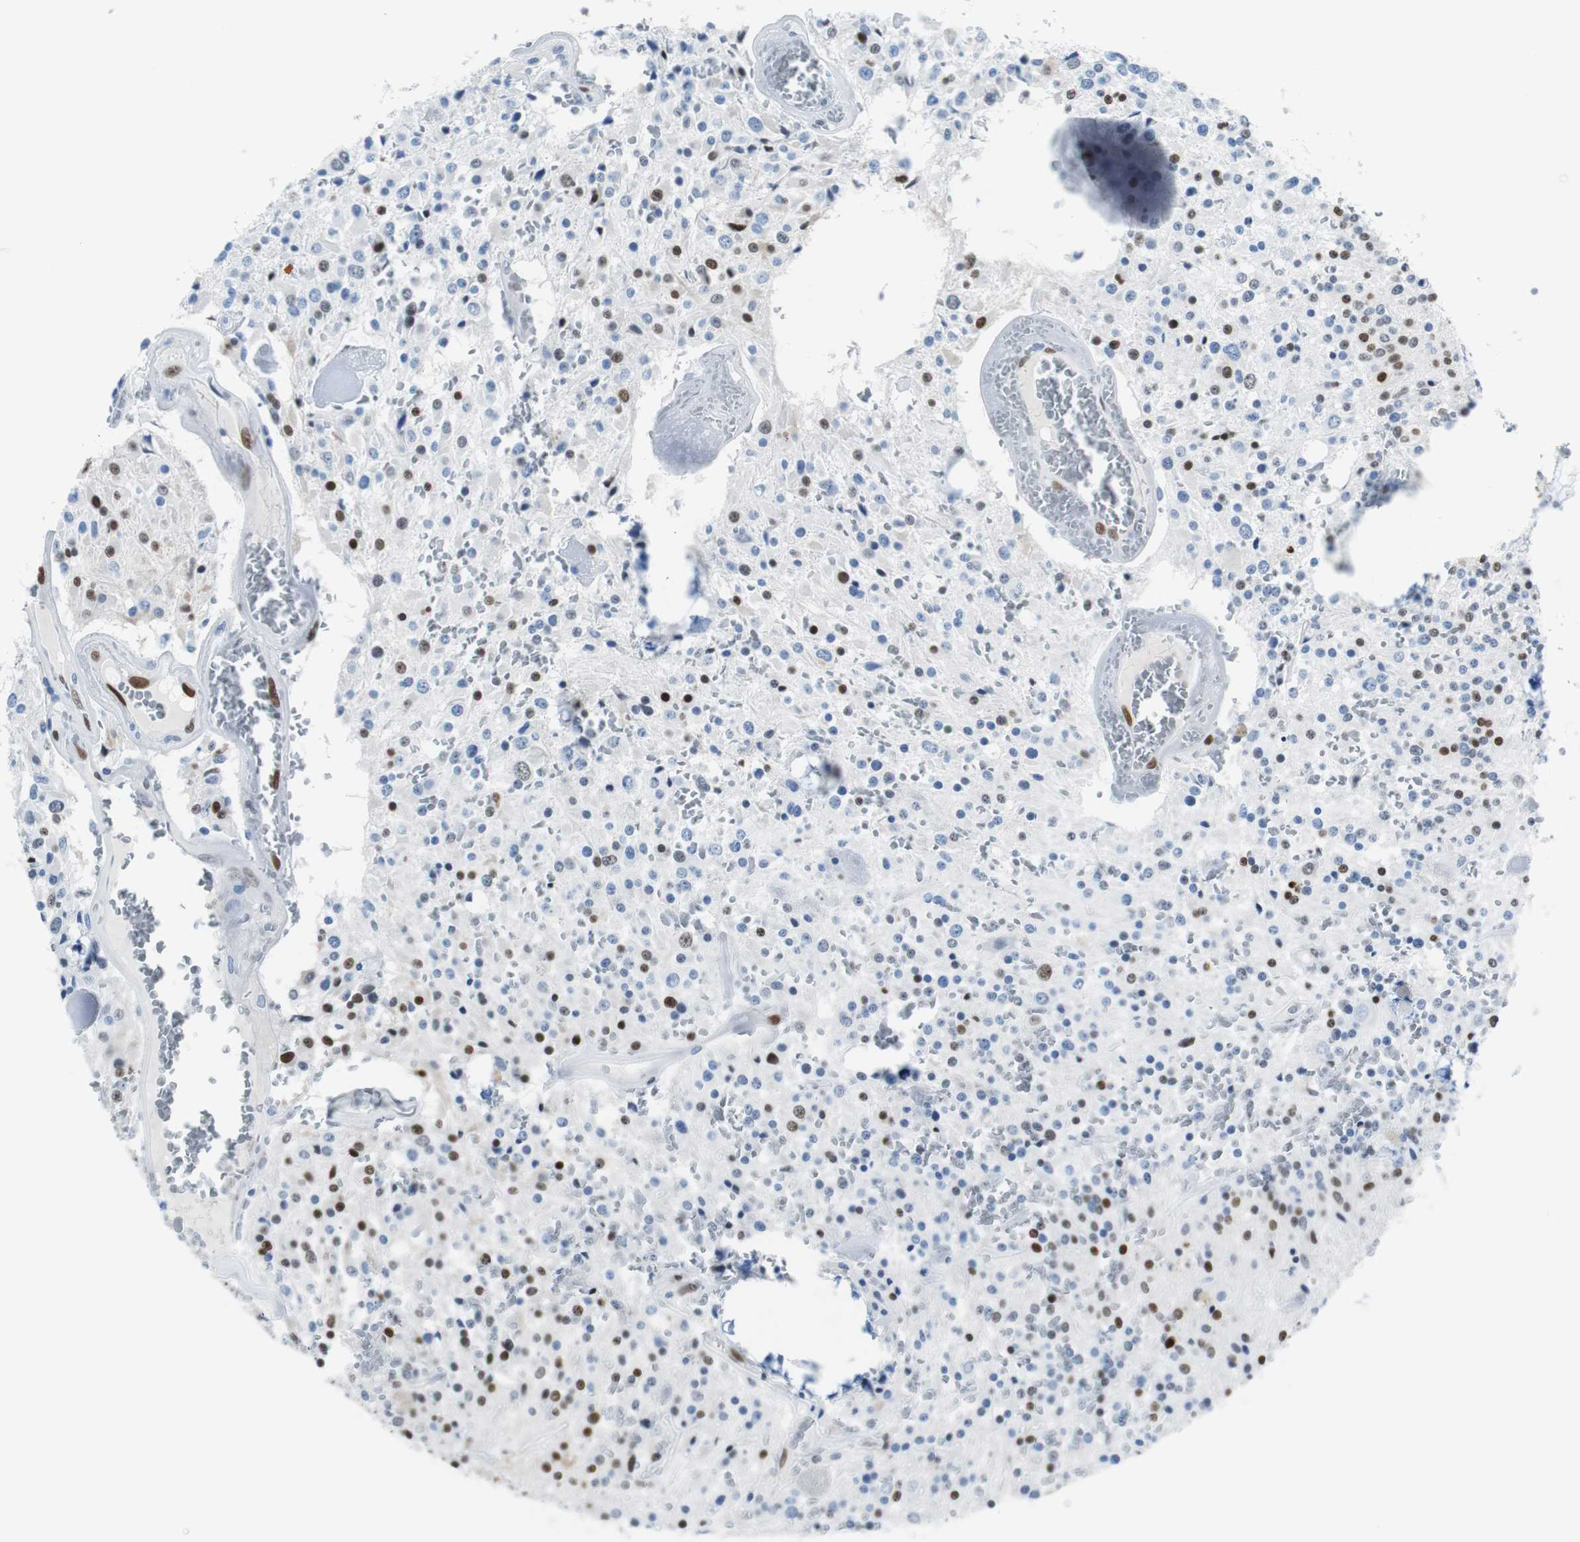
{"staining": {"intensity": "moderate", "quantity": "<25%", "location": "nuclear"}, "tissue": "glioma", "cell_type": "Tumor cells", "image_type": "cancer", "snomed": [{"axis": "morphology", "description": "Glioma, malignant, Low grade"}, {"axis": "topography", "description": "Brain"}], "caption": "Immunohistochemical staining of human low-grade glioma (malignant) shows low levels of moderate nuclear protein positivity in about <25% of tumor cells. (Brightfield microscopy of DAB IHC at high magnification).", "gene": "JUN", "patient": {"sex": "male", "age": 58}}